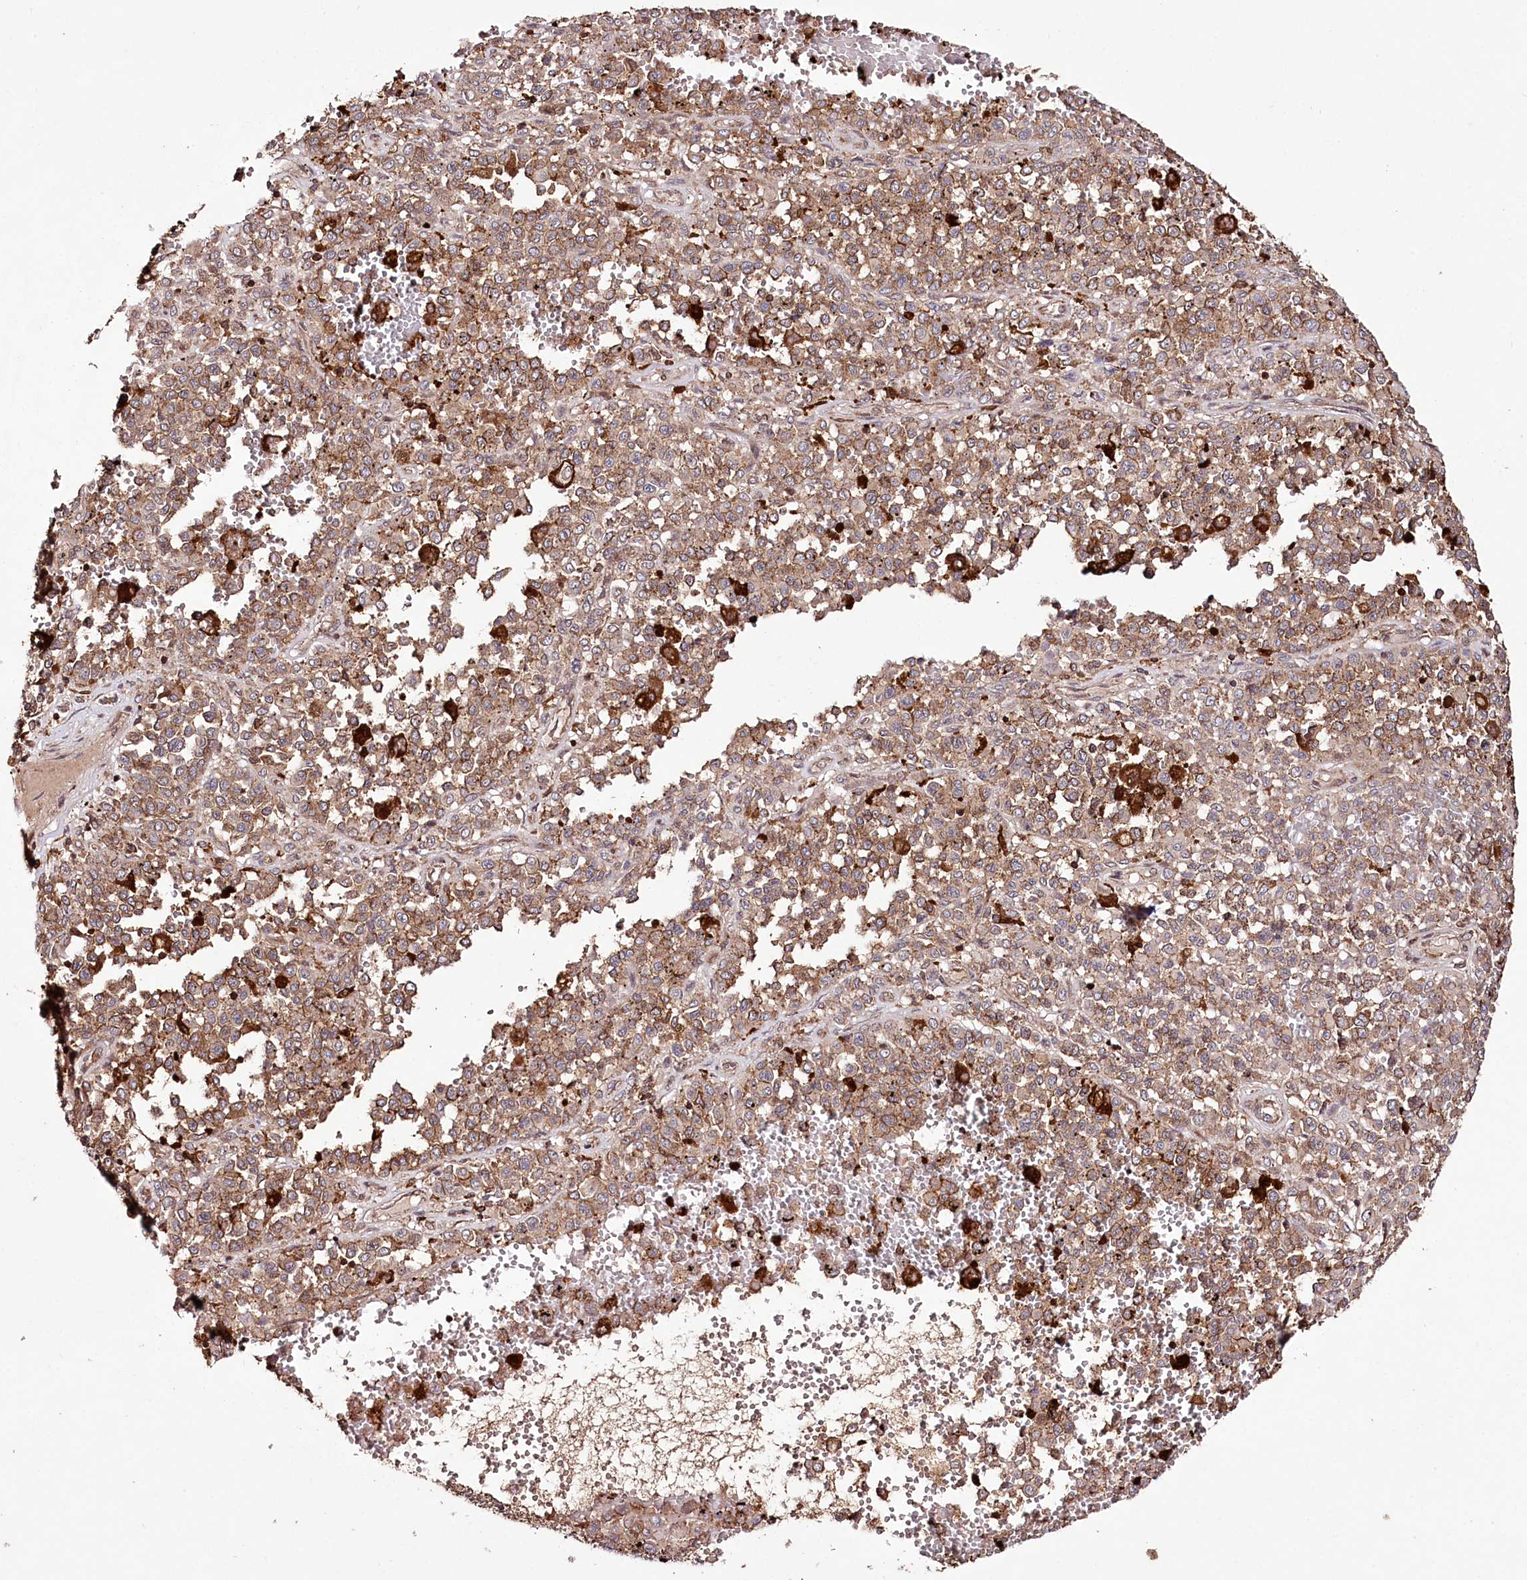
{"staining": {"intensity": "moderate", "quantity": ">75%", "location": "cytoplasmic/membranous"}, "tissue": "melanoma", "cell_type": "Tumor cells", "image_type": "cancer", "snomed": [{"axis": "morphology", "description": "Malignant melanoma, Metastatic site"}, {"axis": "topography", "description": "Pancreas"}], "caption": "Immunohistochemical staining of melanoma reveals medium levels of moderate cytoplasmic/membranous protein expression in approximately >75% of tumor cells. The staining is performed using DAB brown chromogen to label protein expression. The nuclei are counter-stained blue using hematoxylin.", "gene": "DHX29", "patient": {"sex": "female", "age": 30}}